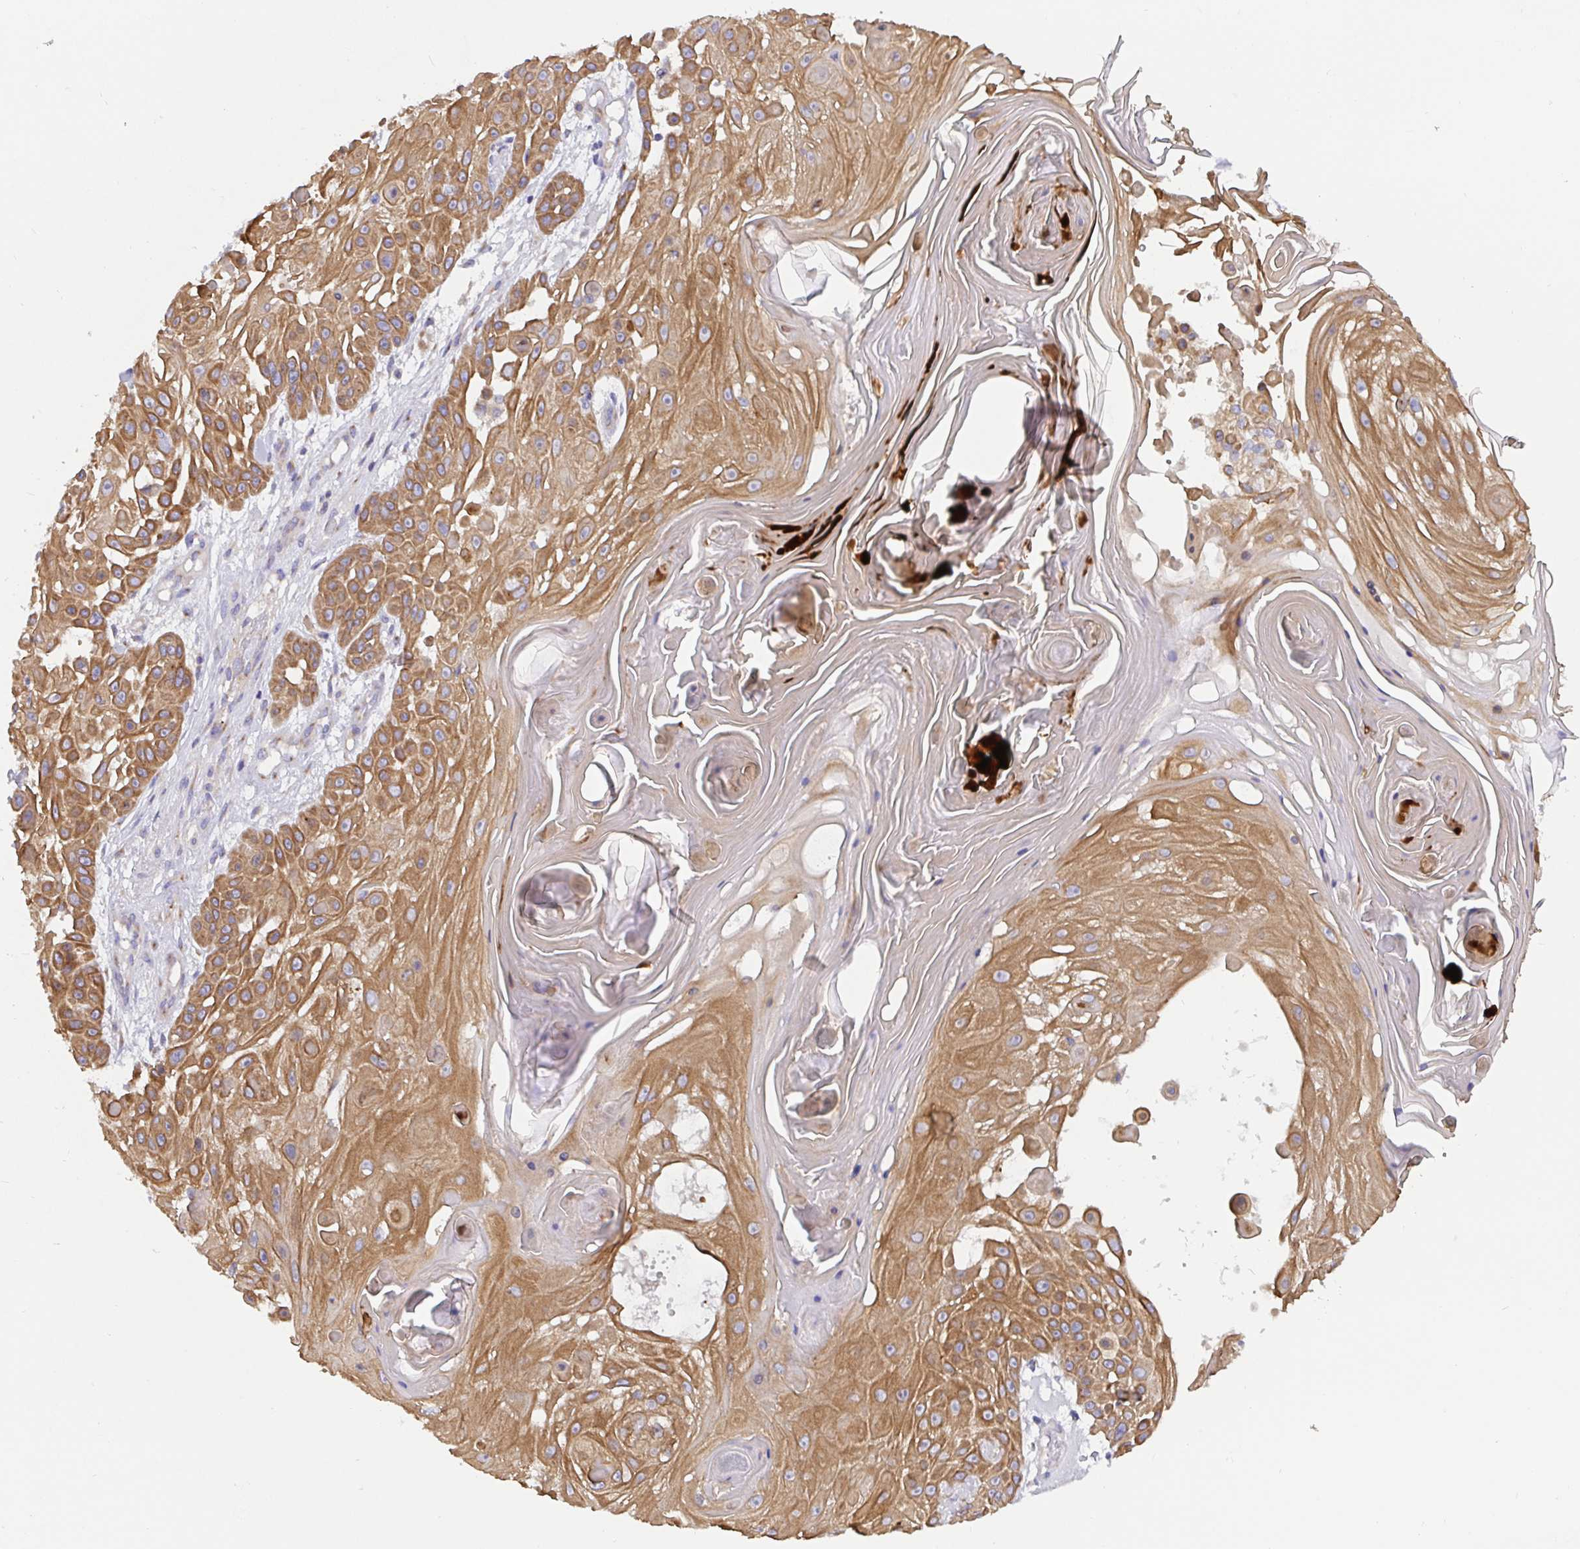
{"staining": {"intensity": "moderate", "quantity": ">75%", "location": "cytoplasmic/membranous"}, "tissue": "skin cancer", "cell_type": "Tumor cells", "image_type": "cancer", "snomed": [{"axis": "morphology", "description": "Squamous cell carcinoma, NOS"}, {"axis": "topography", "description": "Skin"}], "caption": "Immunohistochemical staining of human squamous cell carcinoma (skin) demonstrates moderate cytoplasmic/membranous protein positivity in approximately >75% of tumor cells.", "gene": "GOLGA1", "patient": {"sex": "male", "age": 91}}